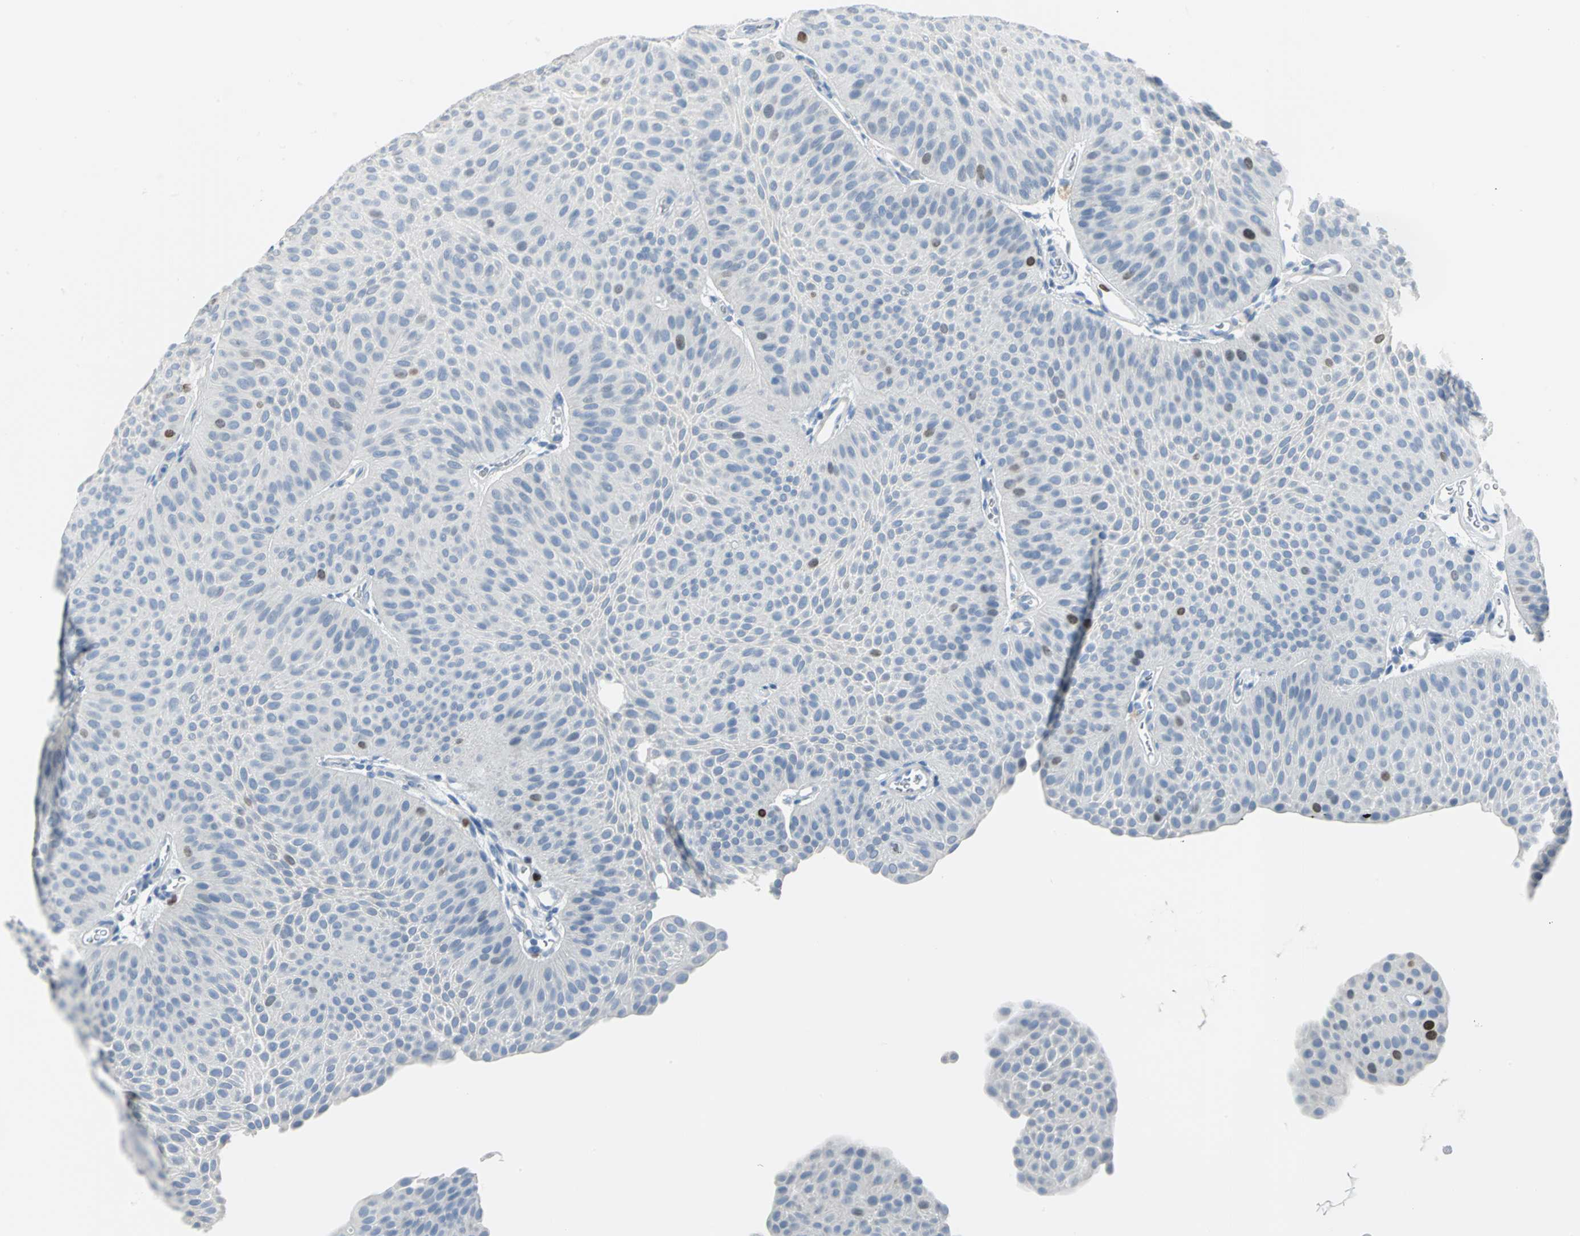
{"staining": {"intensity": "moderate", "quantity": "<25%", "location": "nuclear"}, "tissue": "urothelial cancer", "cell_type": "Tumor cells", "image_type": "cancer", "snomed": [{"axis": "morphology", "description": "Urothelial carcinoma, Low grade"}, {"axis": "topography", "description": "Urinary bladder"}], "caption": "Moderate nuclear expression for a protein is seen in approximately <25% of tumor cells of urothelial carcinoma (low-grade) using immunohistochemistry.", "gene": "MCM3", "patient": {"sex": "female", "age": 60}}